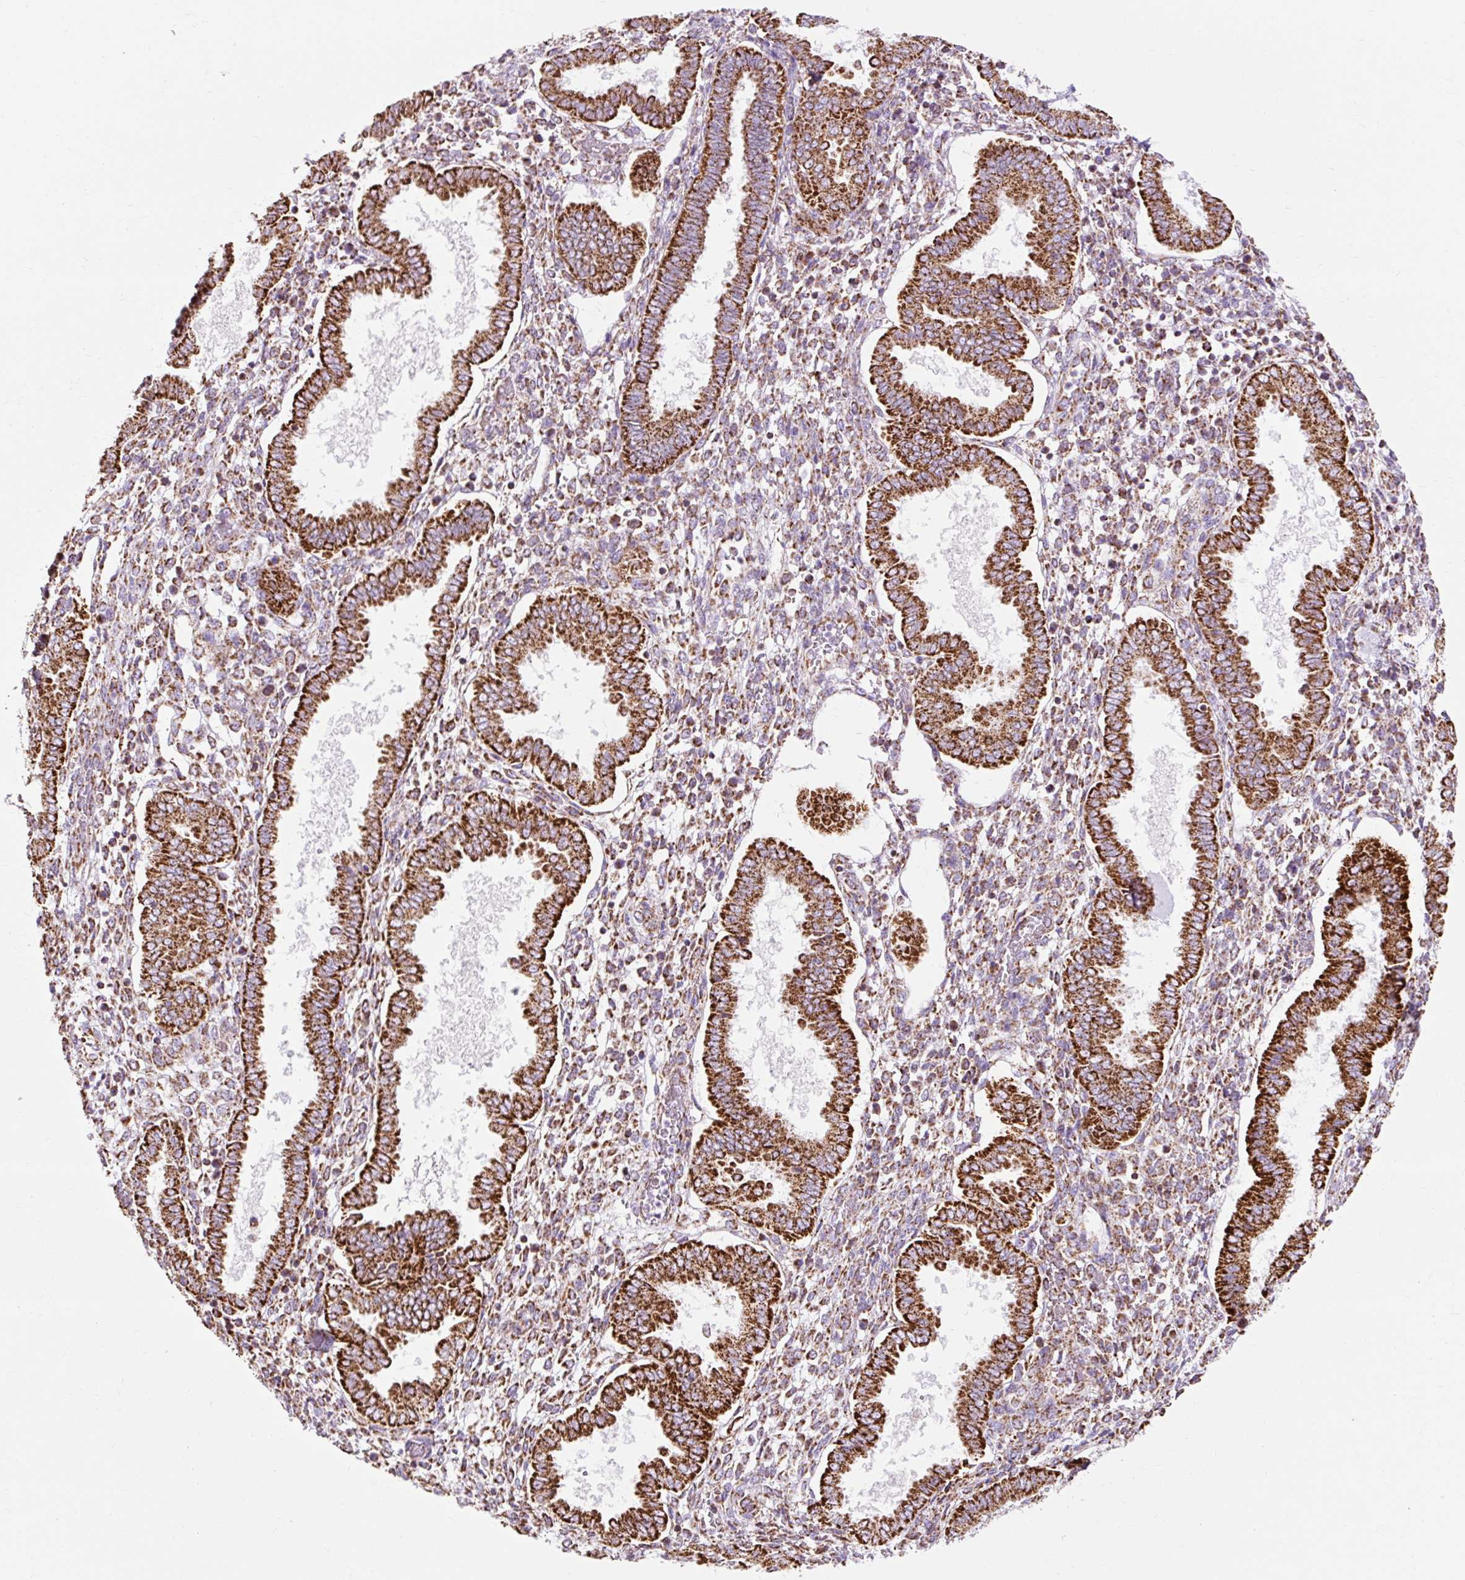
{"staining": {"intensity": "moderate", "quantity": "25%-75%", "location": "cytoplasmic/membranous"}, "tissue": "endometrium", "cell_type": "Cells in endometrial stroma", "image_type": "normal", "snomed": [{"axis": "morphology", "description": "Normal tissue, NOS"}, {"axis": "topography", "description": "Endometrium"}], "caption": "This is a photomicrograph of immunohistochemistry staining of normal endometrium, which shows moderate staining in the cytoplasmic/membranous of cells in endometrial stroma.", "gene": "DLAT", "patient": {"sex": "female", "age": 24}}